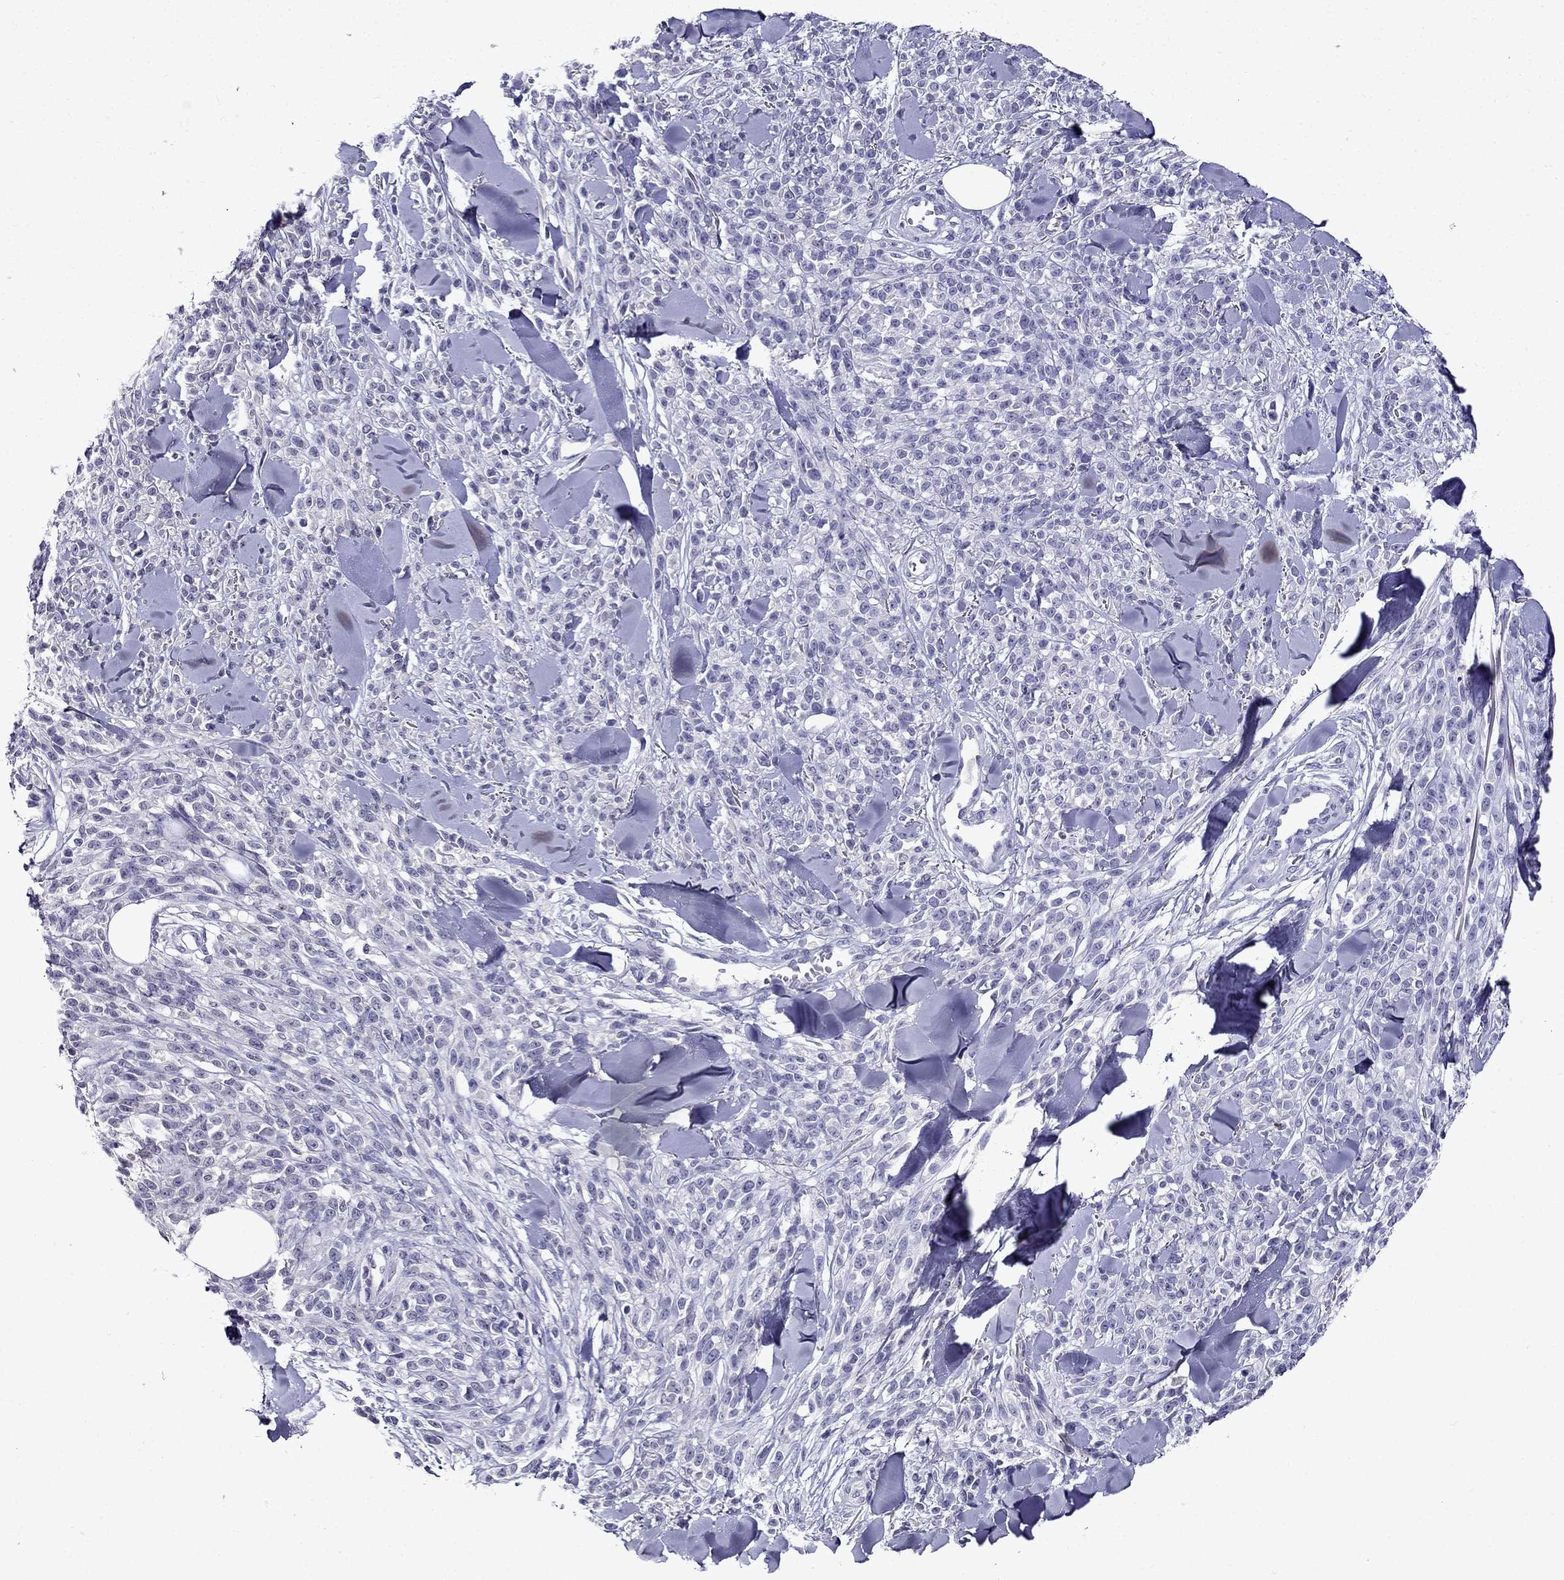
{"staining": {"intensity": "negative", "quantity": "none", "location": "none"}, "tissue": "melanoma", "cell_type": "Tumor cells", "image_type": "cancer", "snomed": [{"axis": "morphology", "description": "Malignant melanoma, NOS"}, {"axis": "topography", "description": "Skin"}, {"axis": "topography", "description": "Skin of trunk"}], "caption": "IHC histopathology image of human malignant melanoma stained for a protein (brown), which demonstrates no staining in tumor cells.", "gene": "DNAH17", "patient": {"sex": "male", "age": 74}}